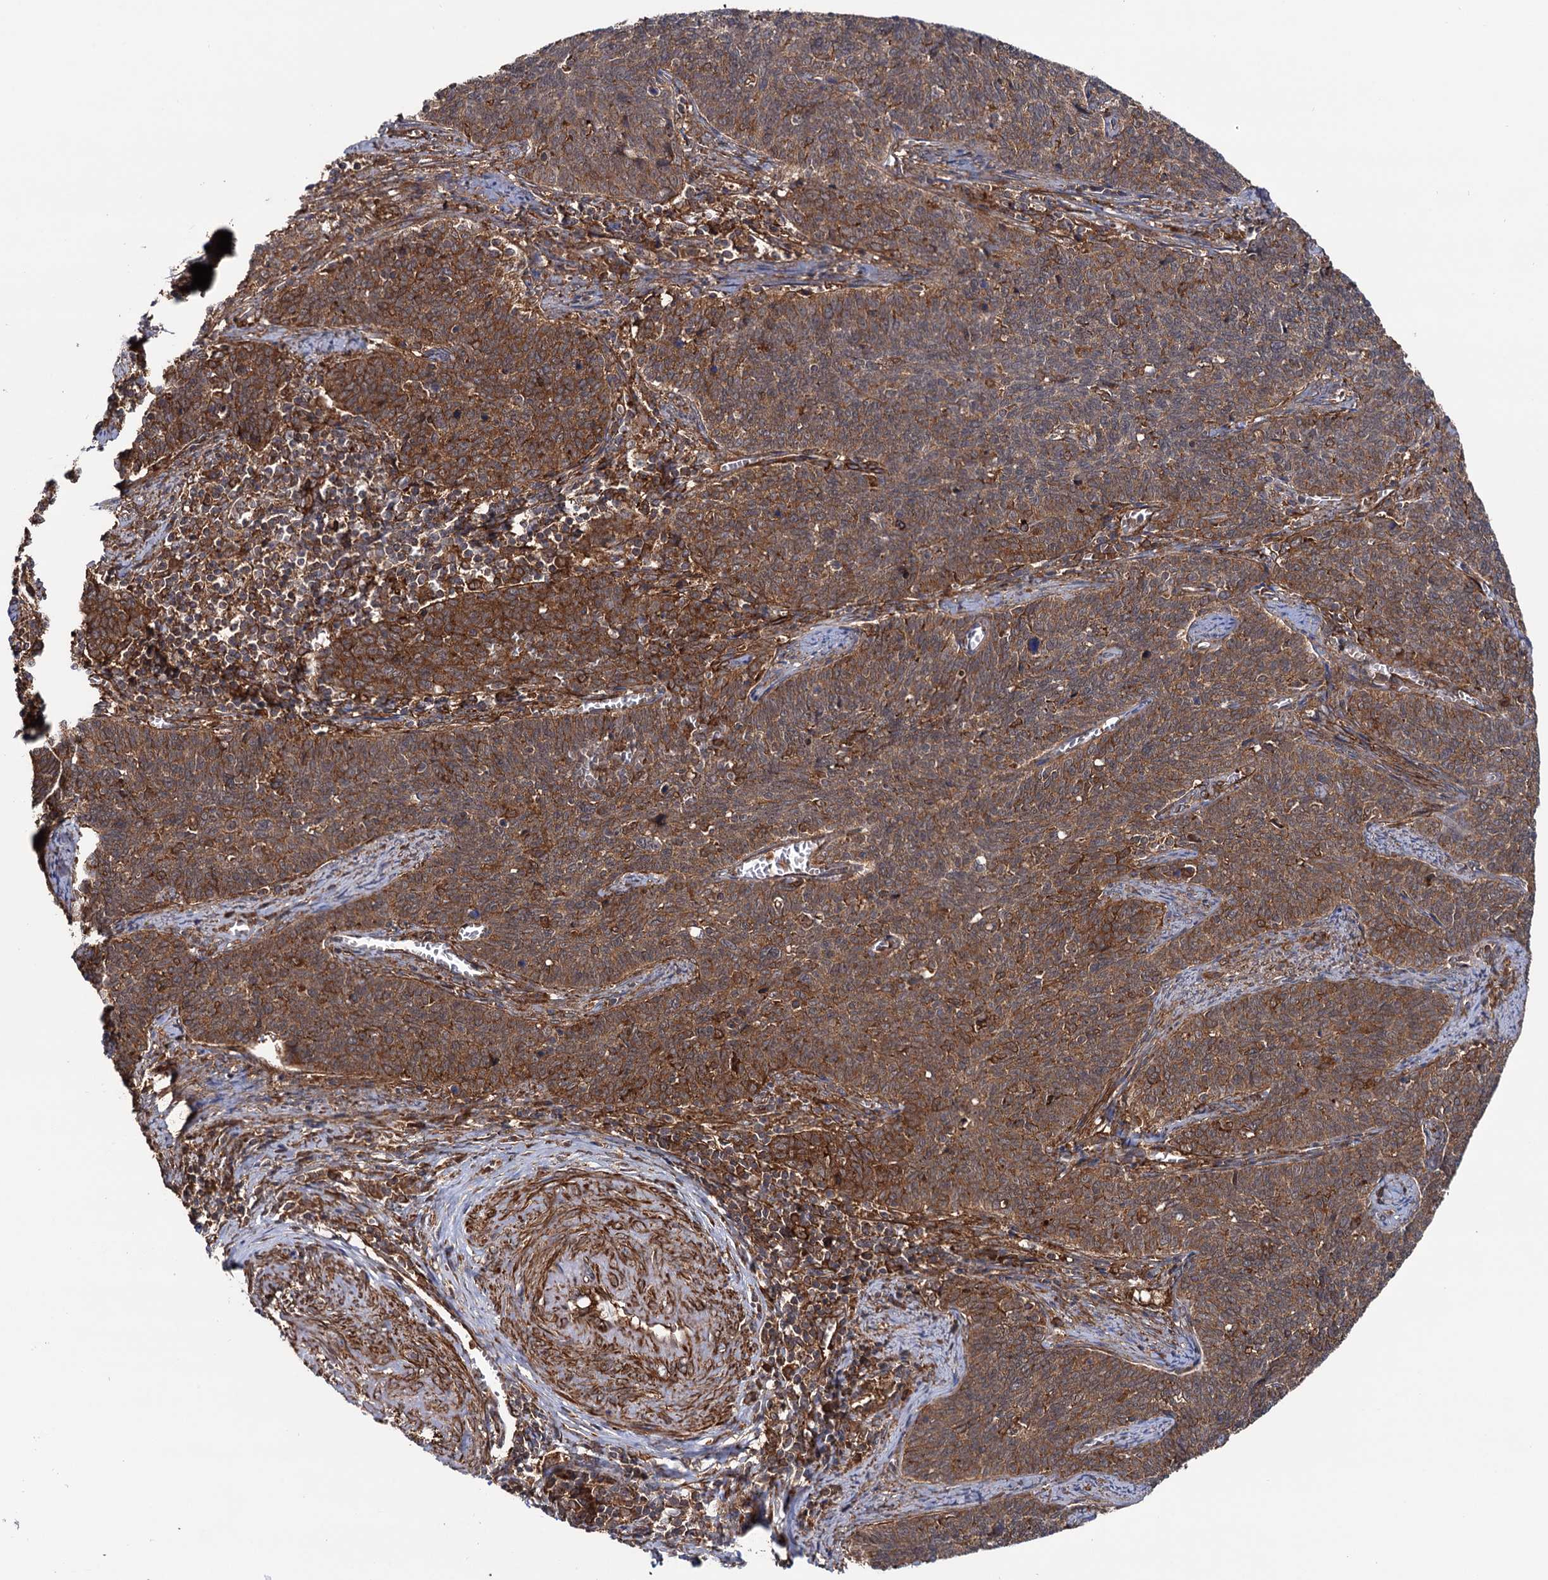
{"staining": {"intensity": "strong", "quantity": ">75%", "location": "cytoplasmic/membranous"}, "tissue": "cervical cancer", "cell_type": "Tumor cells", "image_type": "cancer", "snomed": [{"axis": "morphology", "description": "Squamous cell carcinoma, NOS"}, {"axis": "topography", "description": "Cervix"}], "caption": "High-magnification brightfield microscopy of cervical squamous cell carcinoma stained with DAB (3,3'-diaminobenzidine) (brown) and counterstained with hematoxylin (blue). tumor cells exhibit strong cytoplasmic/membranous staining is identified in approximately>75% of cells. The staining was performed using DAB, with brown indicating positive protein expression. Nuclei are stained blue with hematoxylin.", "gene": "ATP8B4", "patient": {"sex": "female", "age": 39}}